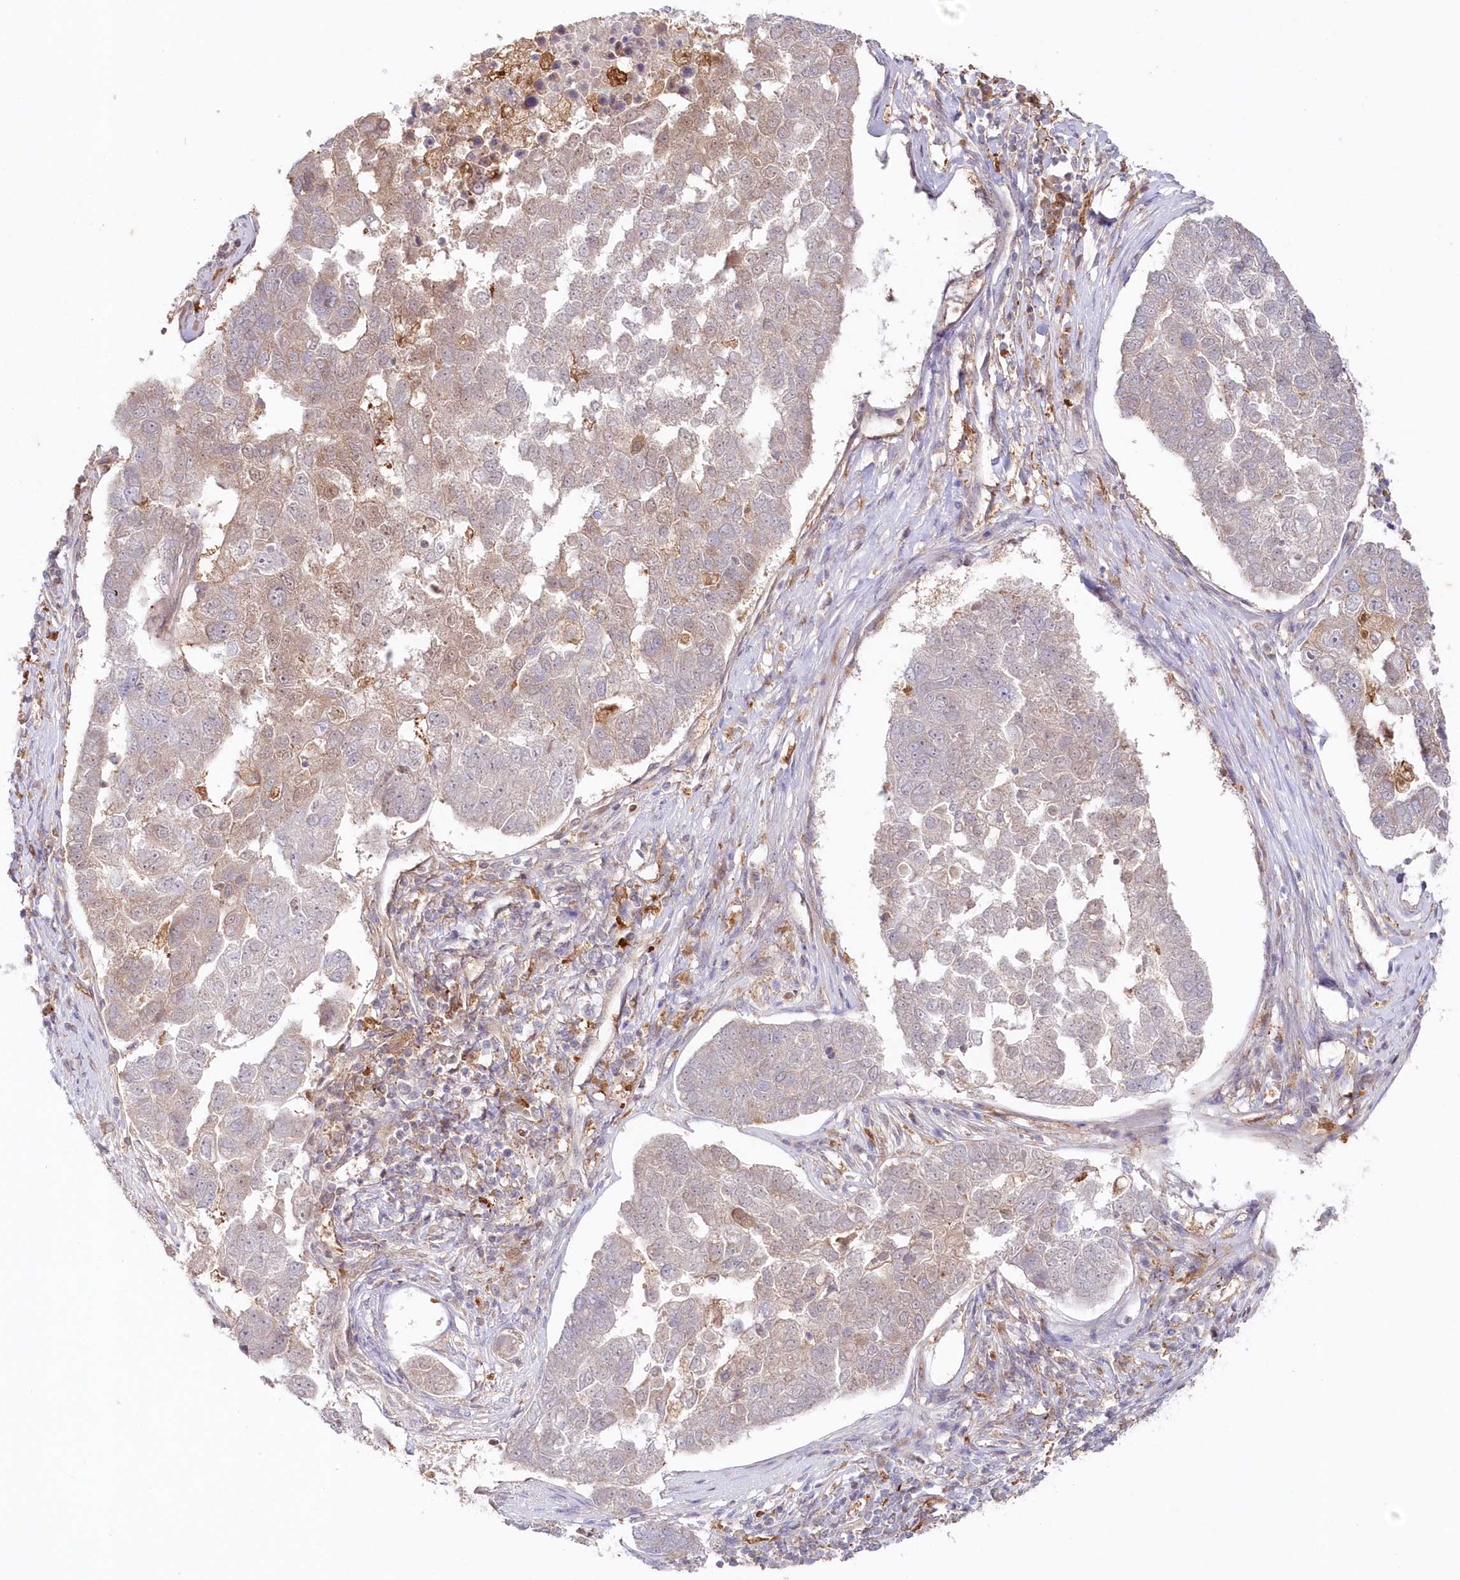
{"staining": {"intensity": "weak", "quantity": "25%-75%", "location": "cytoplasmic/membranous"}, "tissue": "pancreatic cancer", "cell_type": "Tumor cells", "image_type": "cancer", "snomed": [{"axis": "morphology", "description": "Adenocarcinoma, NOS"}, {"axis": "topography", "description": "Pancreas"}], "caption": "Adenocarcinoma (pancreatic) stained with IHC demonstrates weak cytoplasmic/membranous expression in approximately 25%-75% of tumor cells.", "gene": "GBE1", "patient": {"sex": "female", "age": 61}}